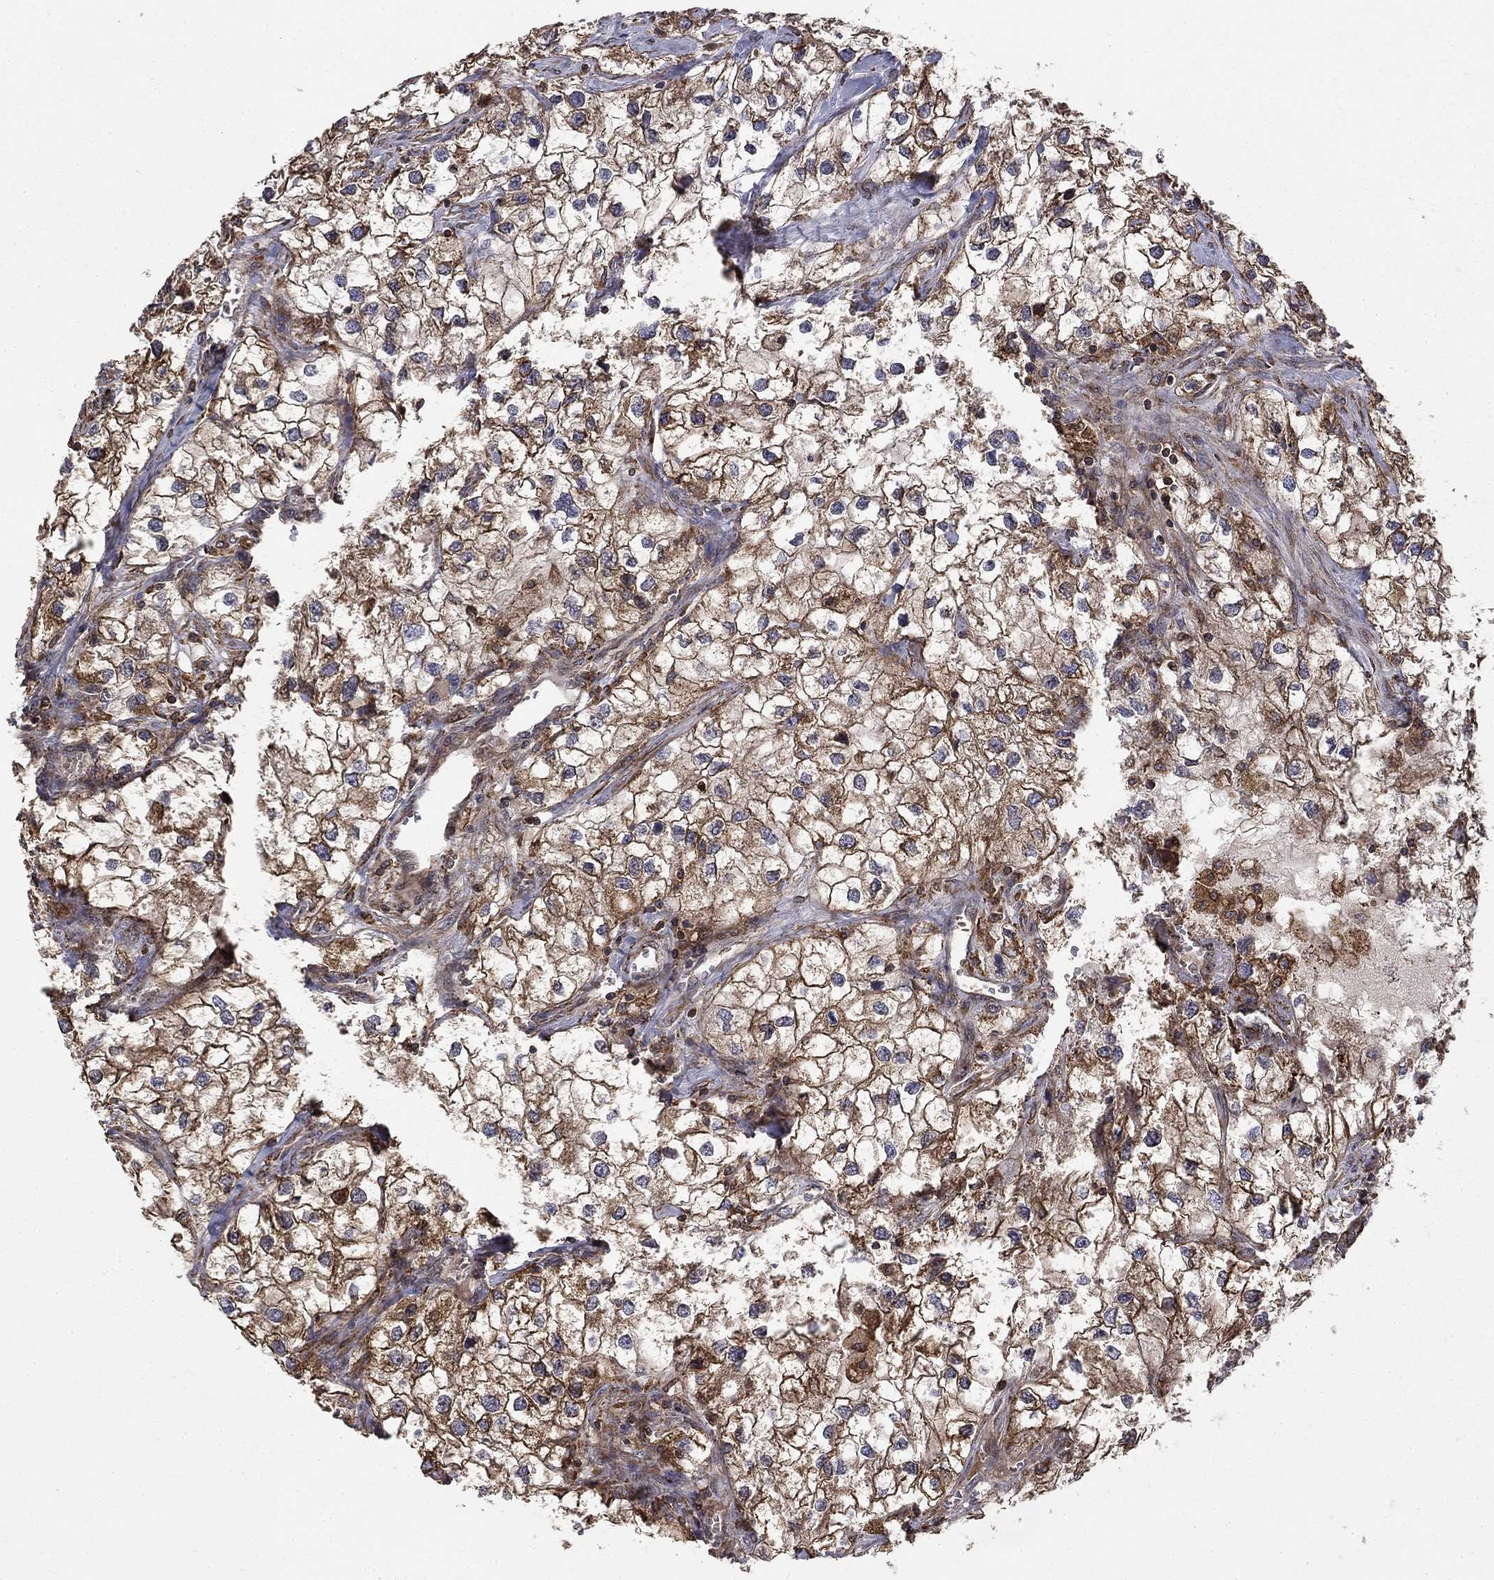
{"staining": {"intensity": "strong", "quantity": ">75%", "location": "cytoplasmic/membranous"}, "tissue": "renal cancer", "cell_type": "Tumor cells", "image_type": "cancer", "snomed": [{"axis": "morphology", "description": "Adenocarcinoma, NOS"}, {"axis": "topography", "description": "Kidney"}], "caption": "Tumor cells exhibit strong cytoplasmic/membranous positivity in approximately >75% of cells in adenocarcinoma (renal). The staining was performed using DAB (3,3'-diaminobenzidine), with brown indicating positive protein expression. Nuclei are stained blue with hematoxylin.", "gene": "BABAM2", "patient": {"sex": "male", "age": 59}}